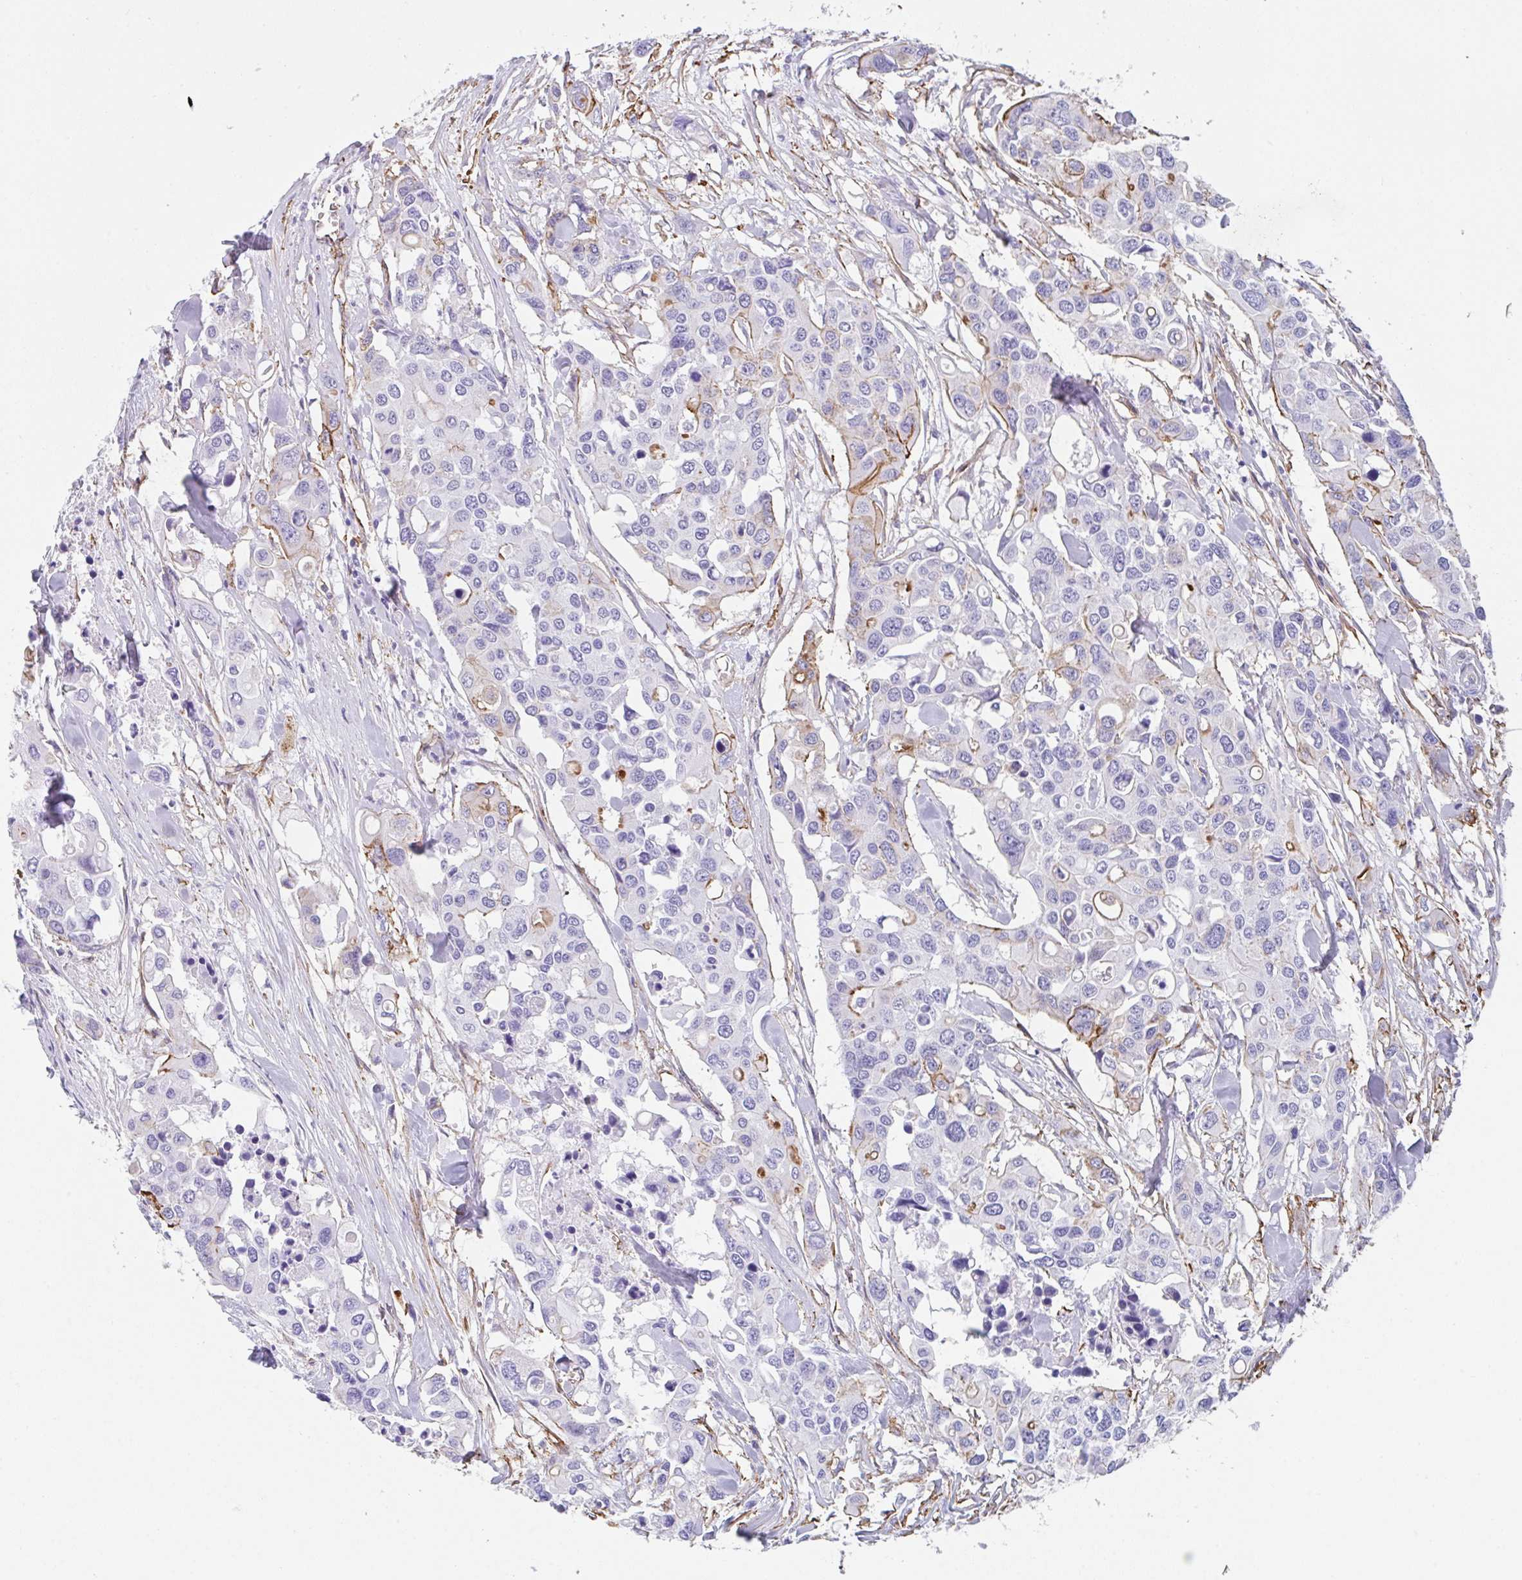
{"staining": {"intensity": "moderate", "quantity": "<25%", "location": "cytoplasmic/membranous"}, "tissue": "colorectal cancer", "cell_type": "Tumor cells", "image_type": "cancer", "snomed": [{"axis": "morphology", "description": "Adenocarcinoma, NOS"}, {"axis": "topography", "description": "Colon"}], "caption": "Moderate cytoplasmic/membranous staining for a protein is seen in about <25% of tumor cells of colorectal adenocarcinoma using IHC.", "gene": "DBN1", "patient": {"sex": "male", "age": 77}}